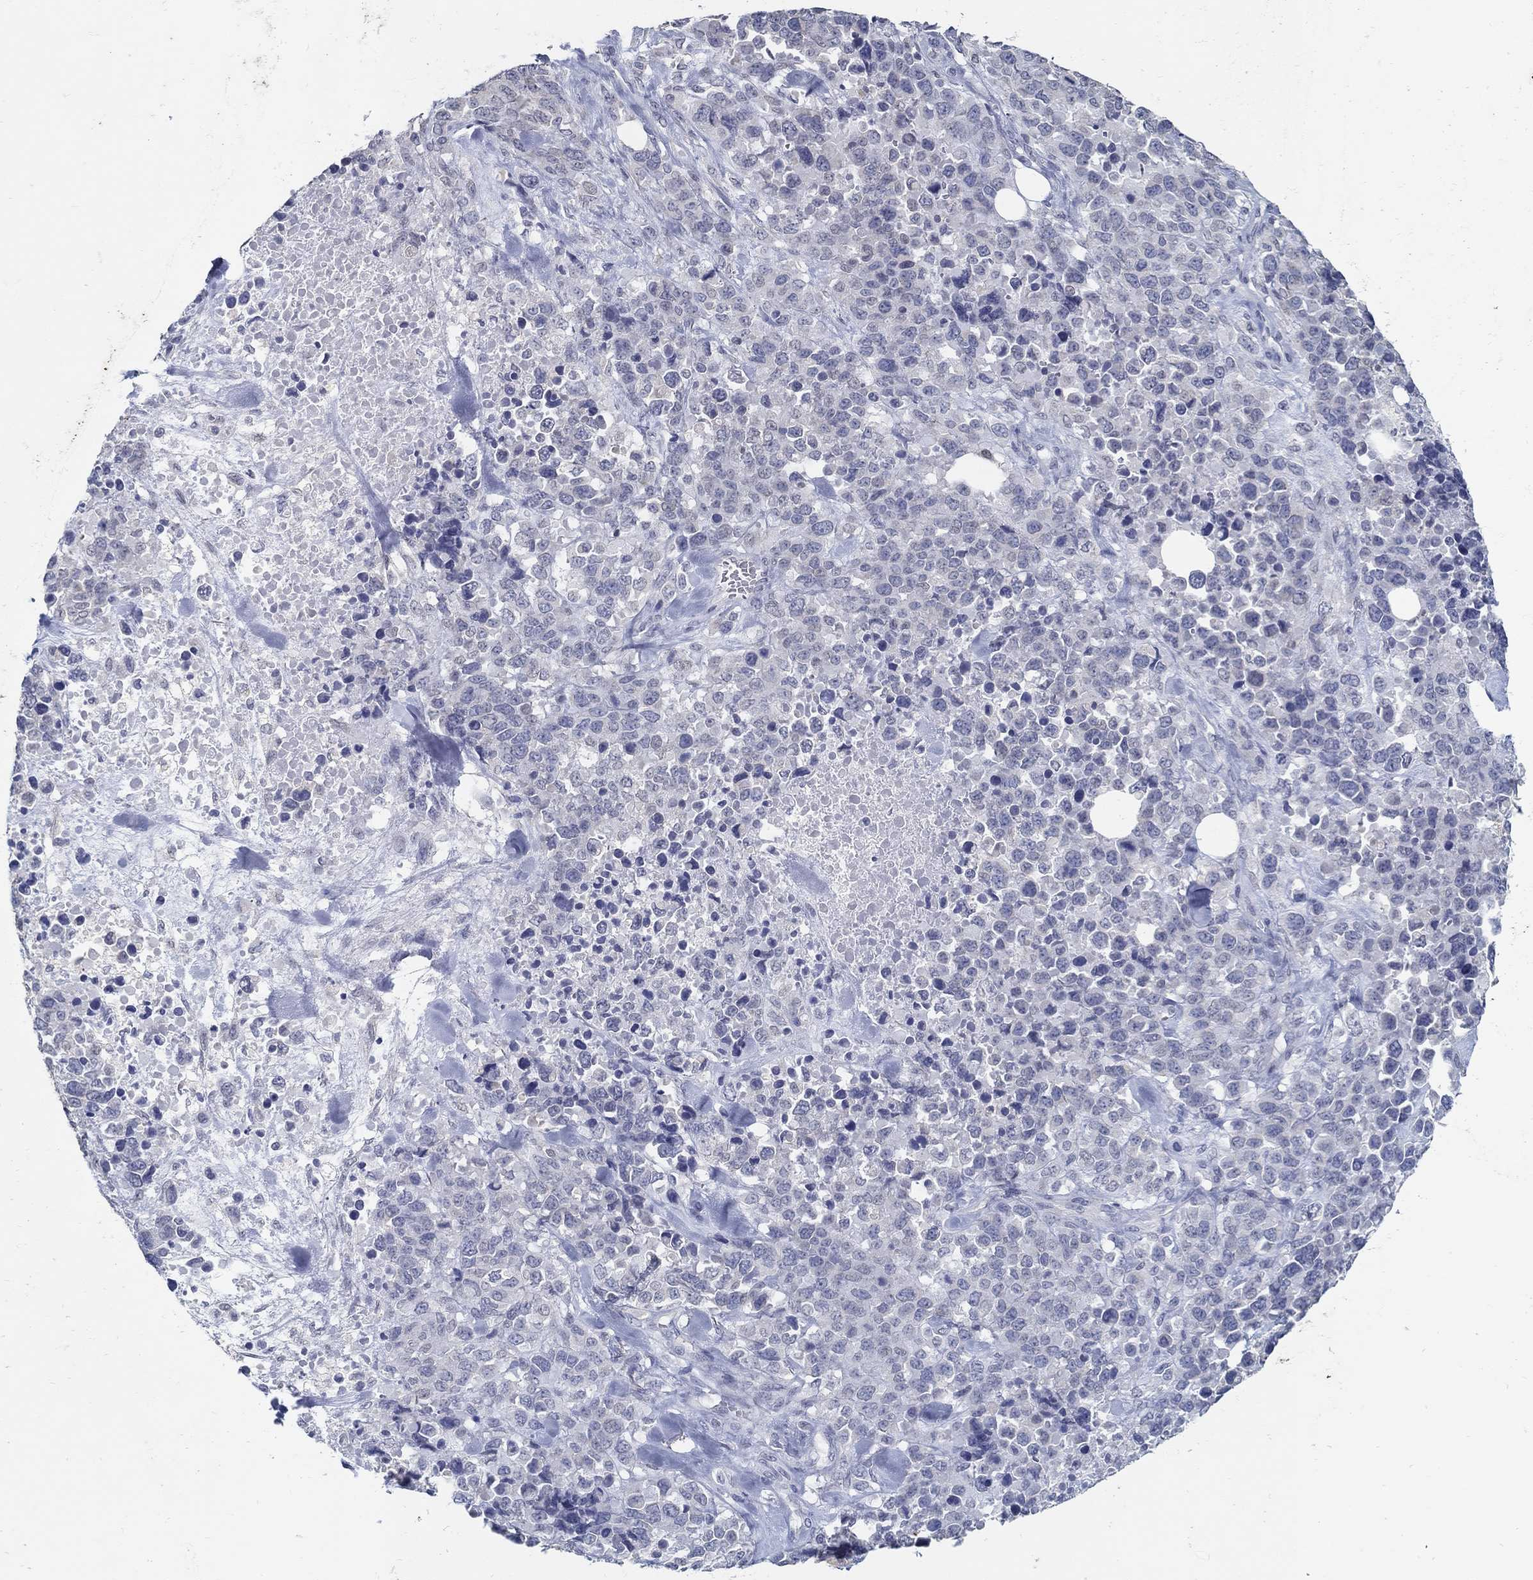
{"staining": {"intensity": "negative", "quantity": "none", "location": "none"}, "tissue": "melanoma", "cell_type": "Tumor cells", "image_type": "cancer", "snomed": [{"axis": "morphology", "description": "Malignant melanoma, Metastatic site"}, {"axis": "topography", "description": "Skin"}], "caption": "Malignant melanoma (metastatic site) was stained to show a protein in brown. There is no significant positivity in tumor cells.", "gene": "USP29", "patient": {"sex": "male", "age": 84}}